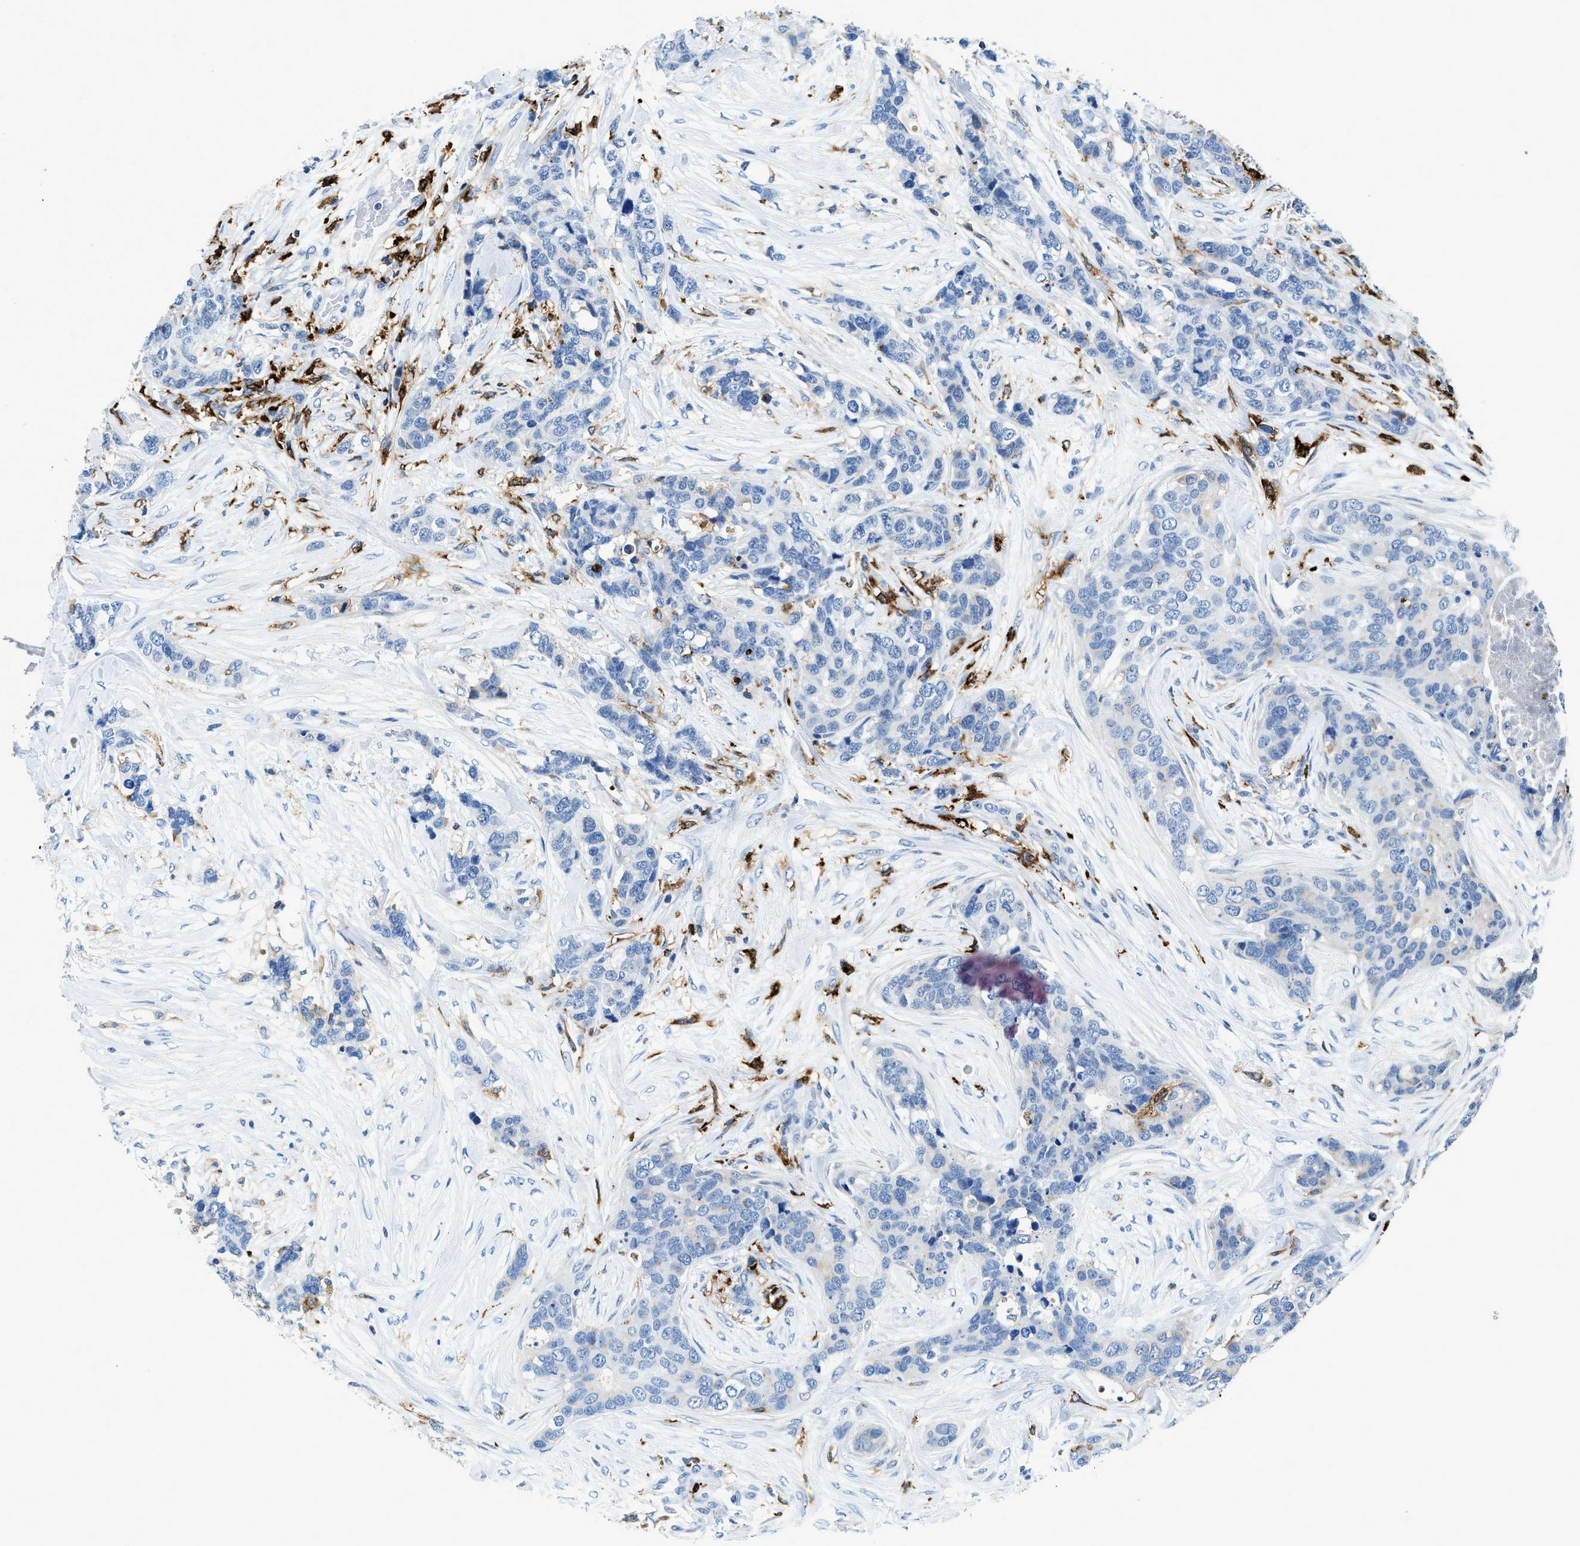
{"staining": {"intensity": "negative", "quantity": "none", "location": "none"}, "tissue": "breast cancer", "cell_type": "Tumor cells", "image_type": "cancer", "snomed": [{"axis": "morphology", "description": "Lobular carcinoma"}, {"axis": "topography", "description": "Breast"}], "caption": "This photomicrograph is of breast cancer (lobular carcinoma) stained with IHC to label a protein in brown with the nuclei are counter-stained blue. There is no staining in tumor cells.", "gene": "CD226", "patient": {"sex": "female", "age": 59}}